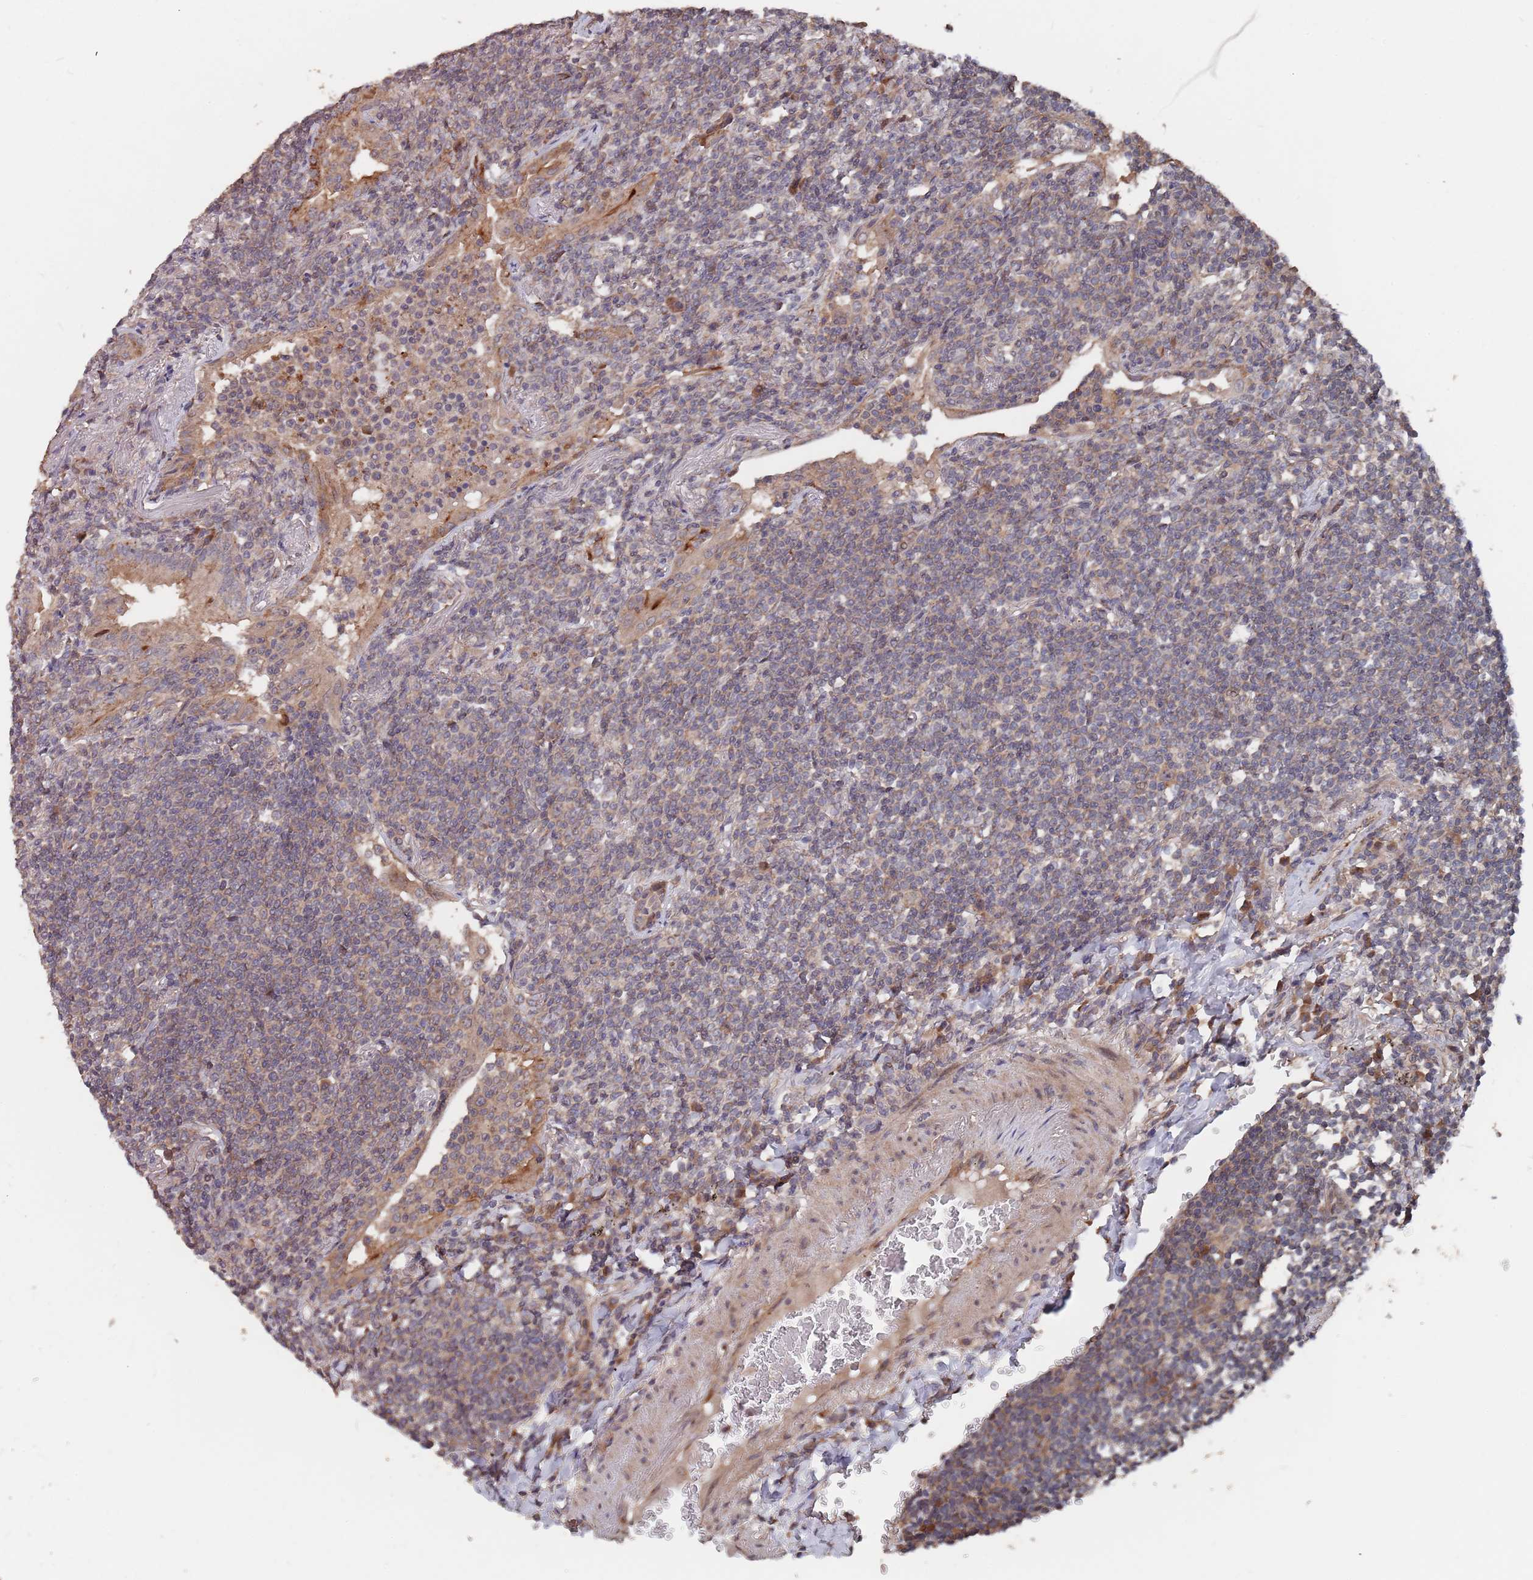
{"staining": {"intensity": "weak", "quantity": "<25%", "location": "cytoplasmic/membranous"}, "tissue": "lymphoma", "cell_type": "Tumor cells", "image_type": "cancer", "snomed": [{"axis": "morphology", "description": "Malignant lymphoma, non-Hodgkin's type, Low grade"}, {"axis": "topography", "description": "Lung"}], "caption": "Tumor cells are negative for protein expression in human malignant lymphoma, non-Hodgkin's type (low-grade).", "gene": "UNC45A", "patient": {"sex": "female", "age": 71}}